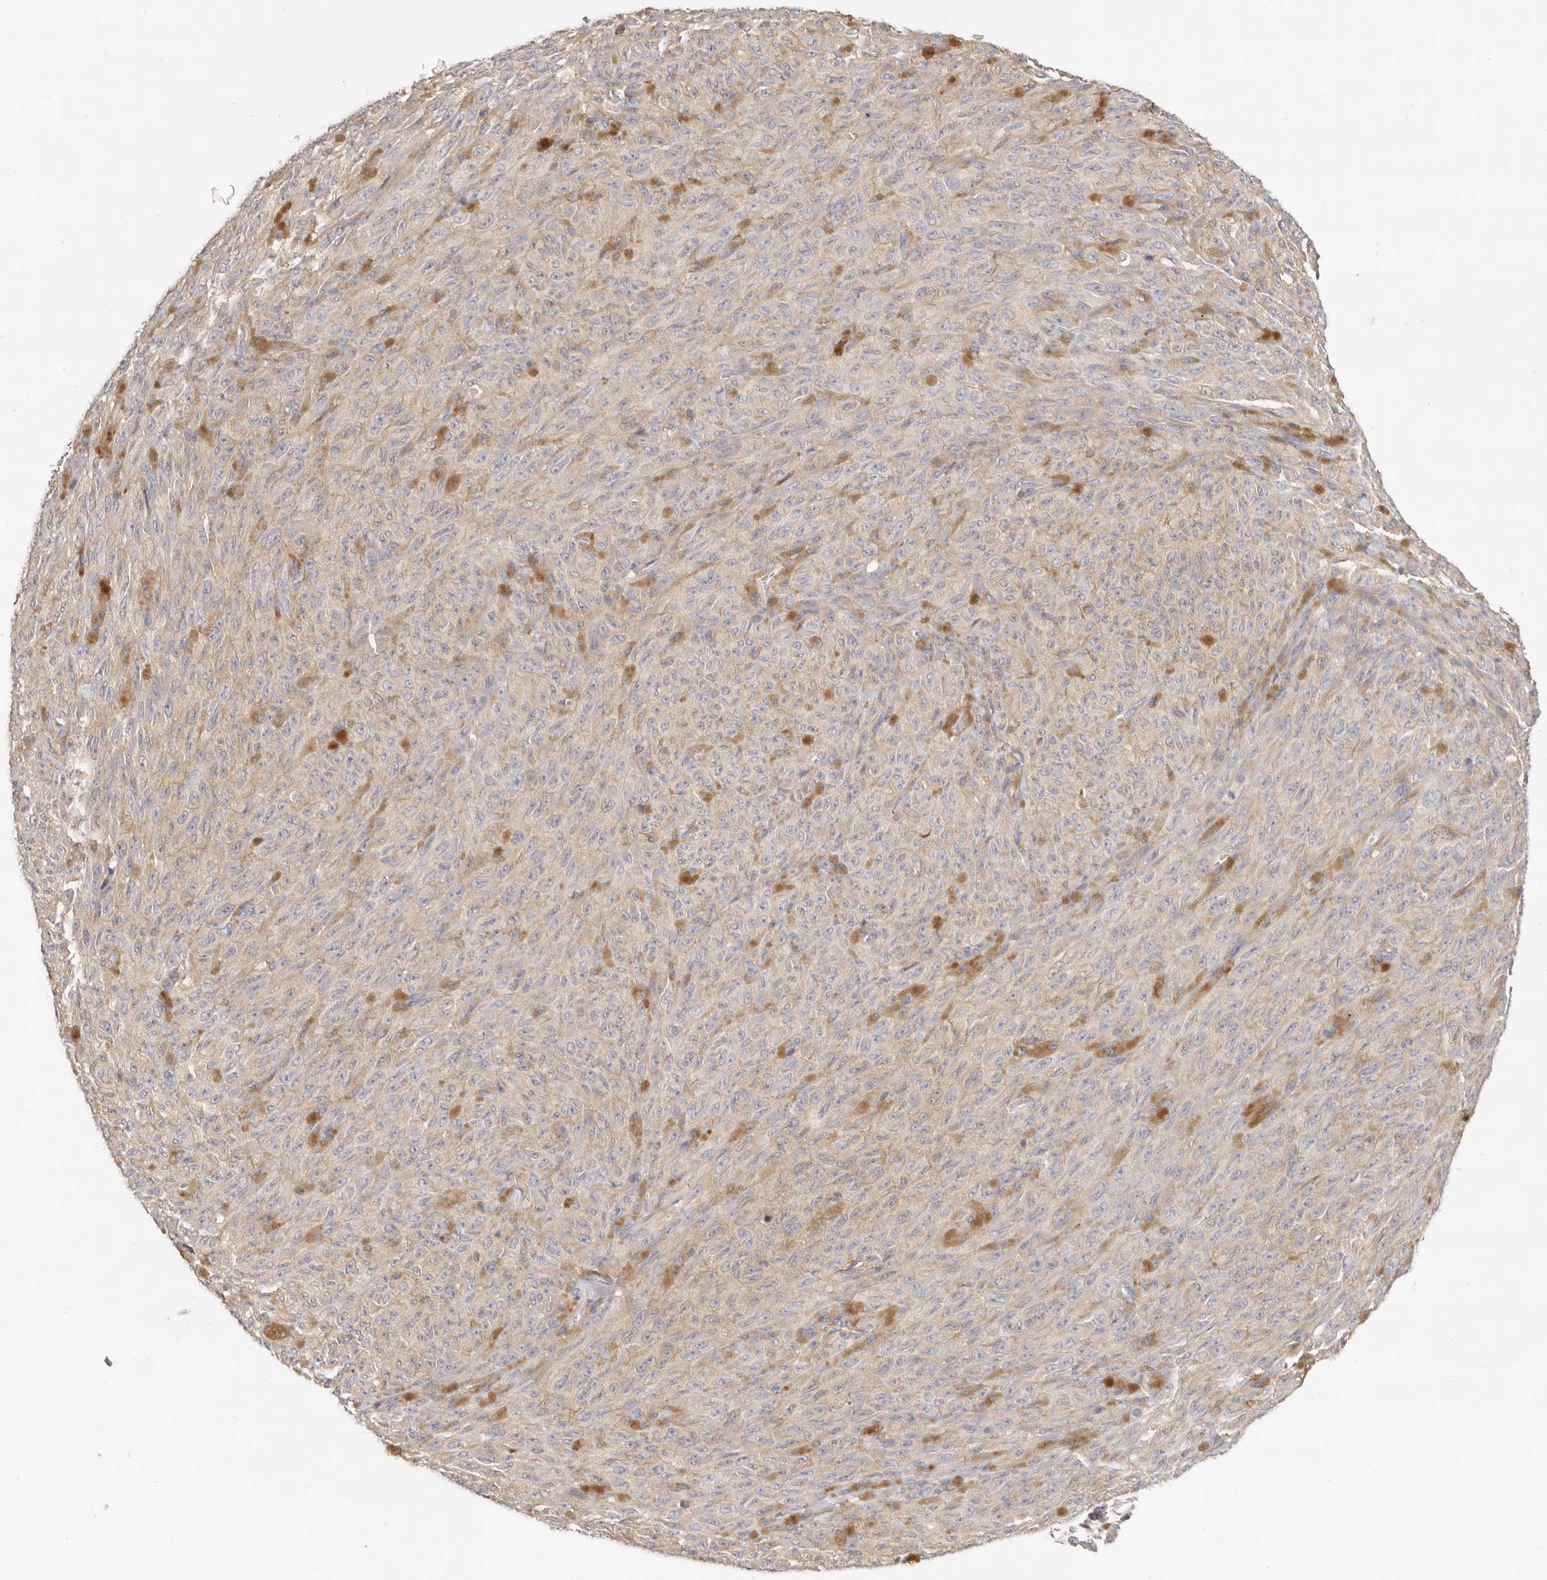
{"staining": {"intensity": "negative", "quantity": "none", "location": "none"}, "tissue": "melanoma", "cell_type": "Tumor cells", "image_type": "cancer", "snomed": [{"axis": "morphology", "description": "Malignant melanoma, NOS"}, {"axis": "topography", "description": "Skin"}], "caption": "IHC image of neoplastic tissue: melanoma stained with DAB shows no significant protein positivity in tumor cells.", "gene": "ANXA9", "patient": {"sex": "female", "age": 82}}